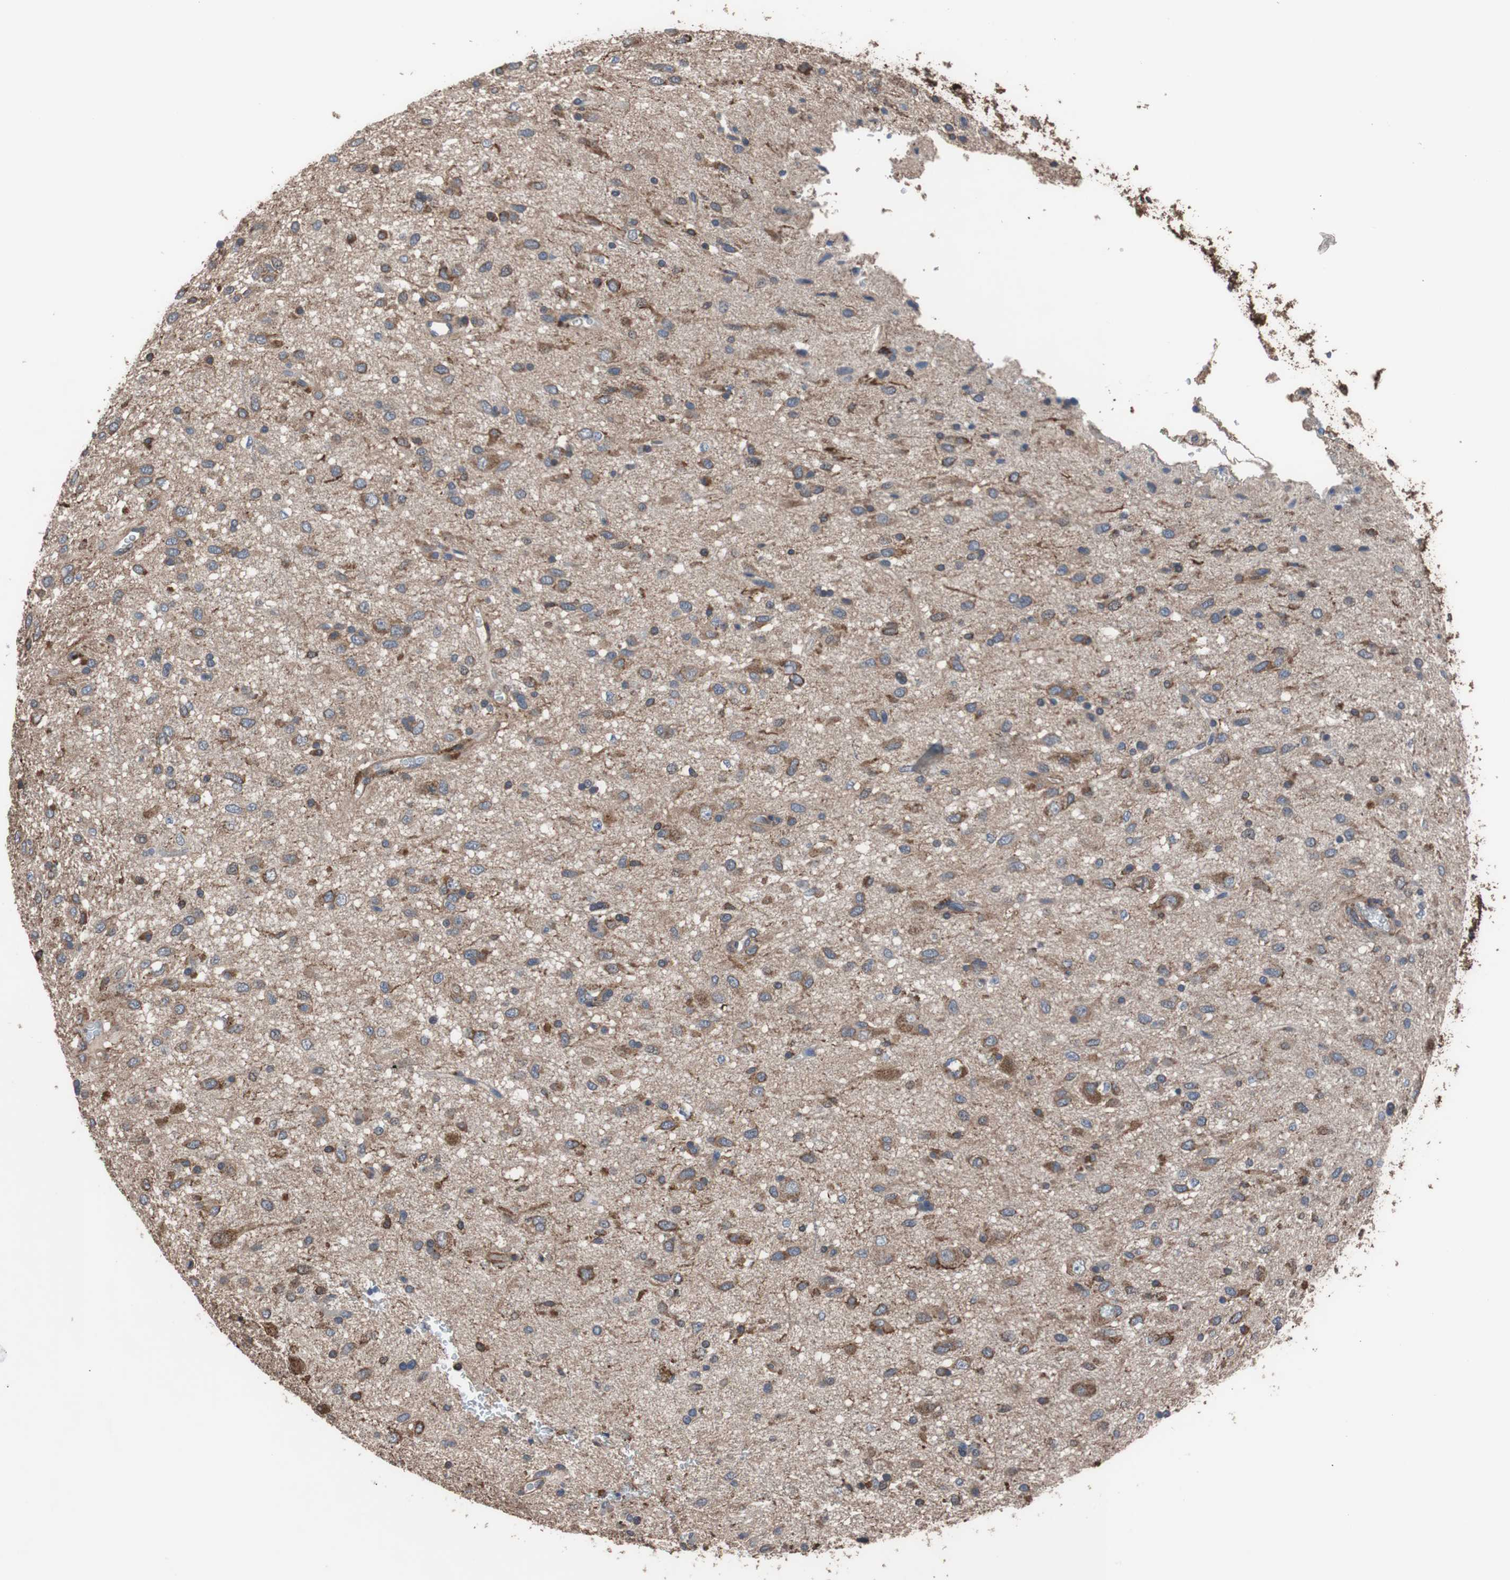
{"staining": {"intensity": "moderate", "quantity": "<25%", "location": "cytoplasmic/membranous"}, "tissue": "glioma", "cell_type": "Tumor cells", "image_type": "cancer", "snomed": [{"axis": "morphology", "description": "Glioma, malignant, Low grade"}, {"axis": "topography", "description": "Brain"}], "caption": "Human glioma stained with a protein marker demonstrates moderate staining in tumor cells.", "gene": "COL6A2", "patient": {"sex": "male", "age": 77}}